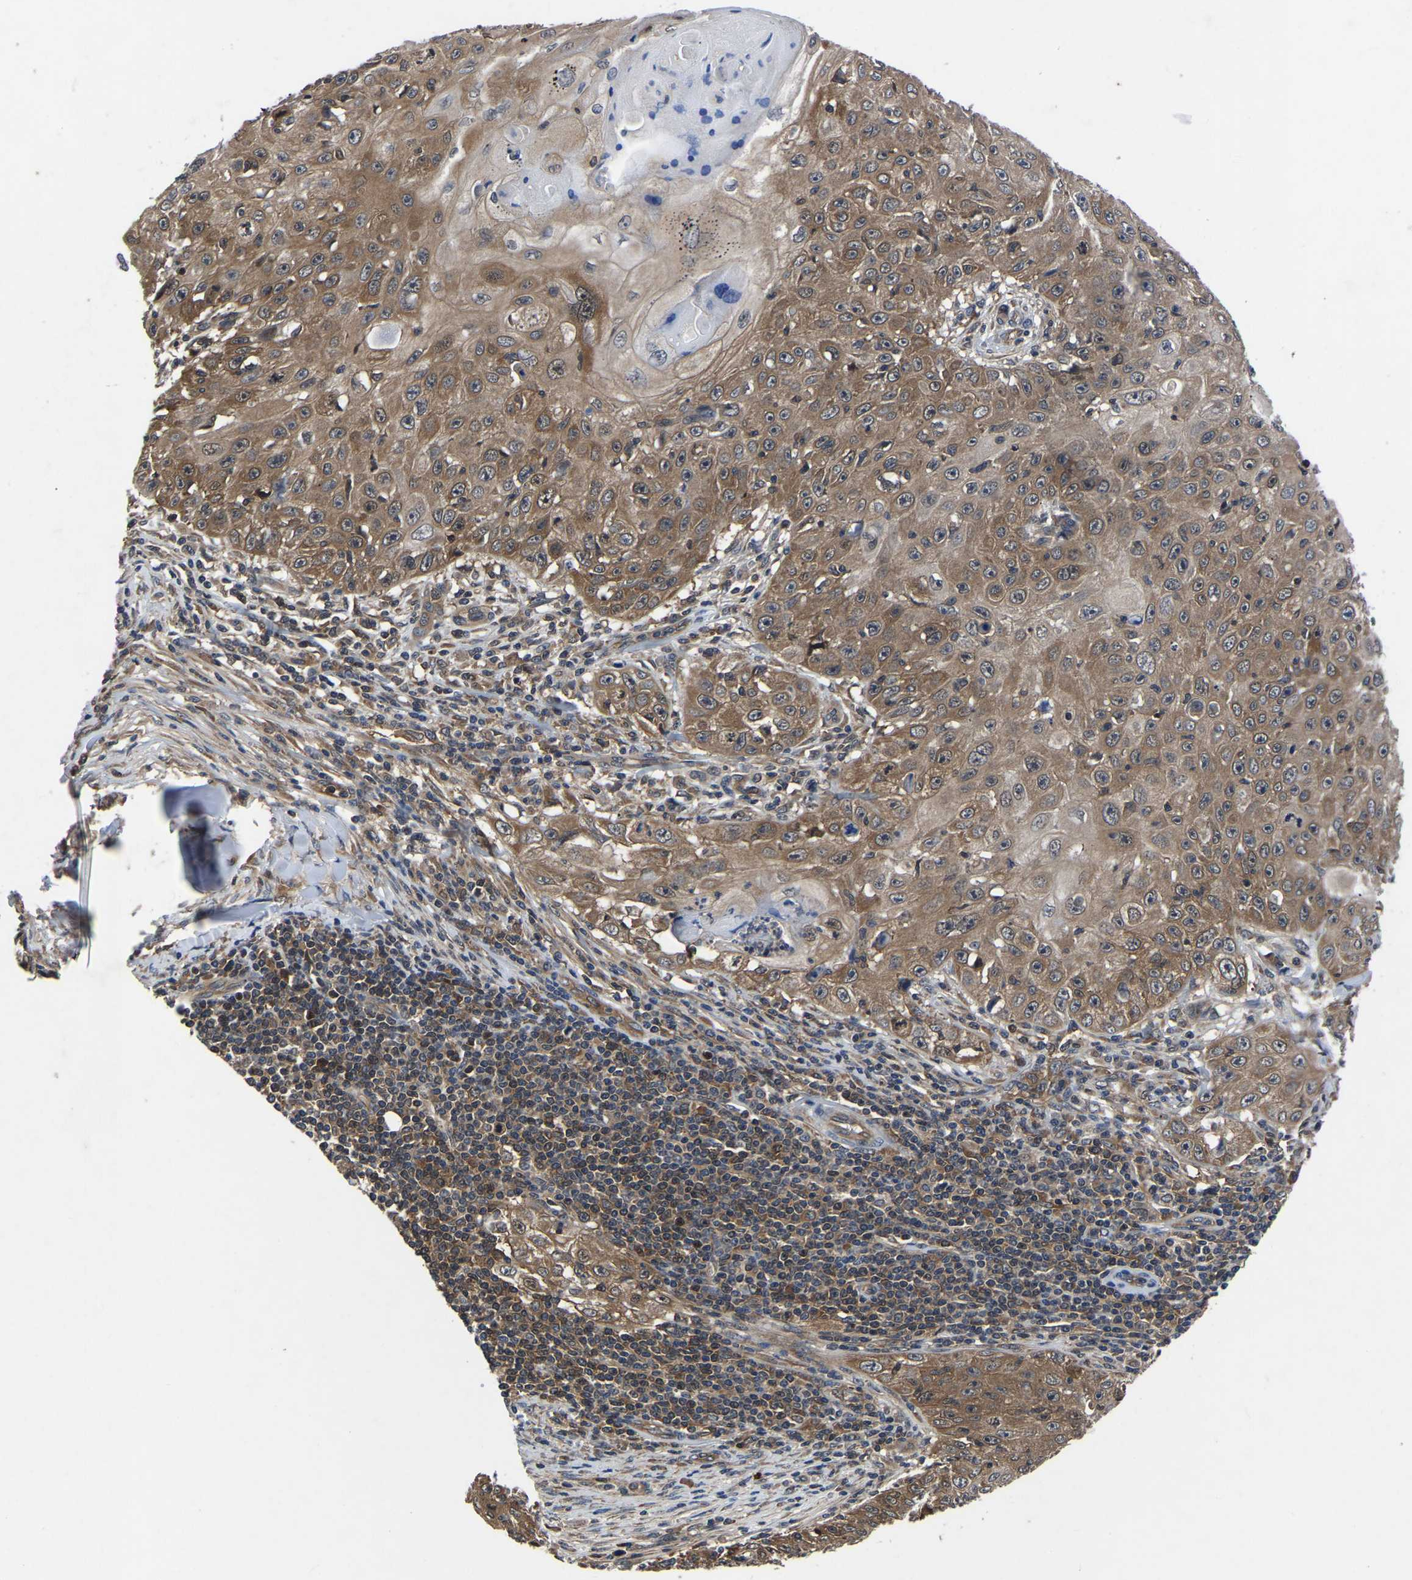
{"staining": {"intensity": "moderate", "quantity": ">75%", "location": "cytoplasmic/membranous"}, "tissue": "skin cancer", "cell_type": "Tumor cells", "image_type": "cancer", "snomed": [{"axis": "morphology", "description": "Squamous cell carcinoma, NOS"}, {"axis": "topography", "description": "Skin"}], "caption": "Skin cancer (squamous cell carcinoma) tissue shows moderate cytoplasmic/membranous expression in approximately >75% of tumor cells", "gene": "FGD5", "patient": {"sex": "male", "age": 86}}